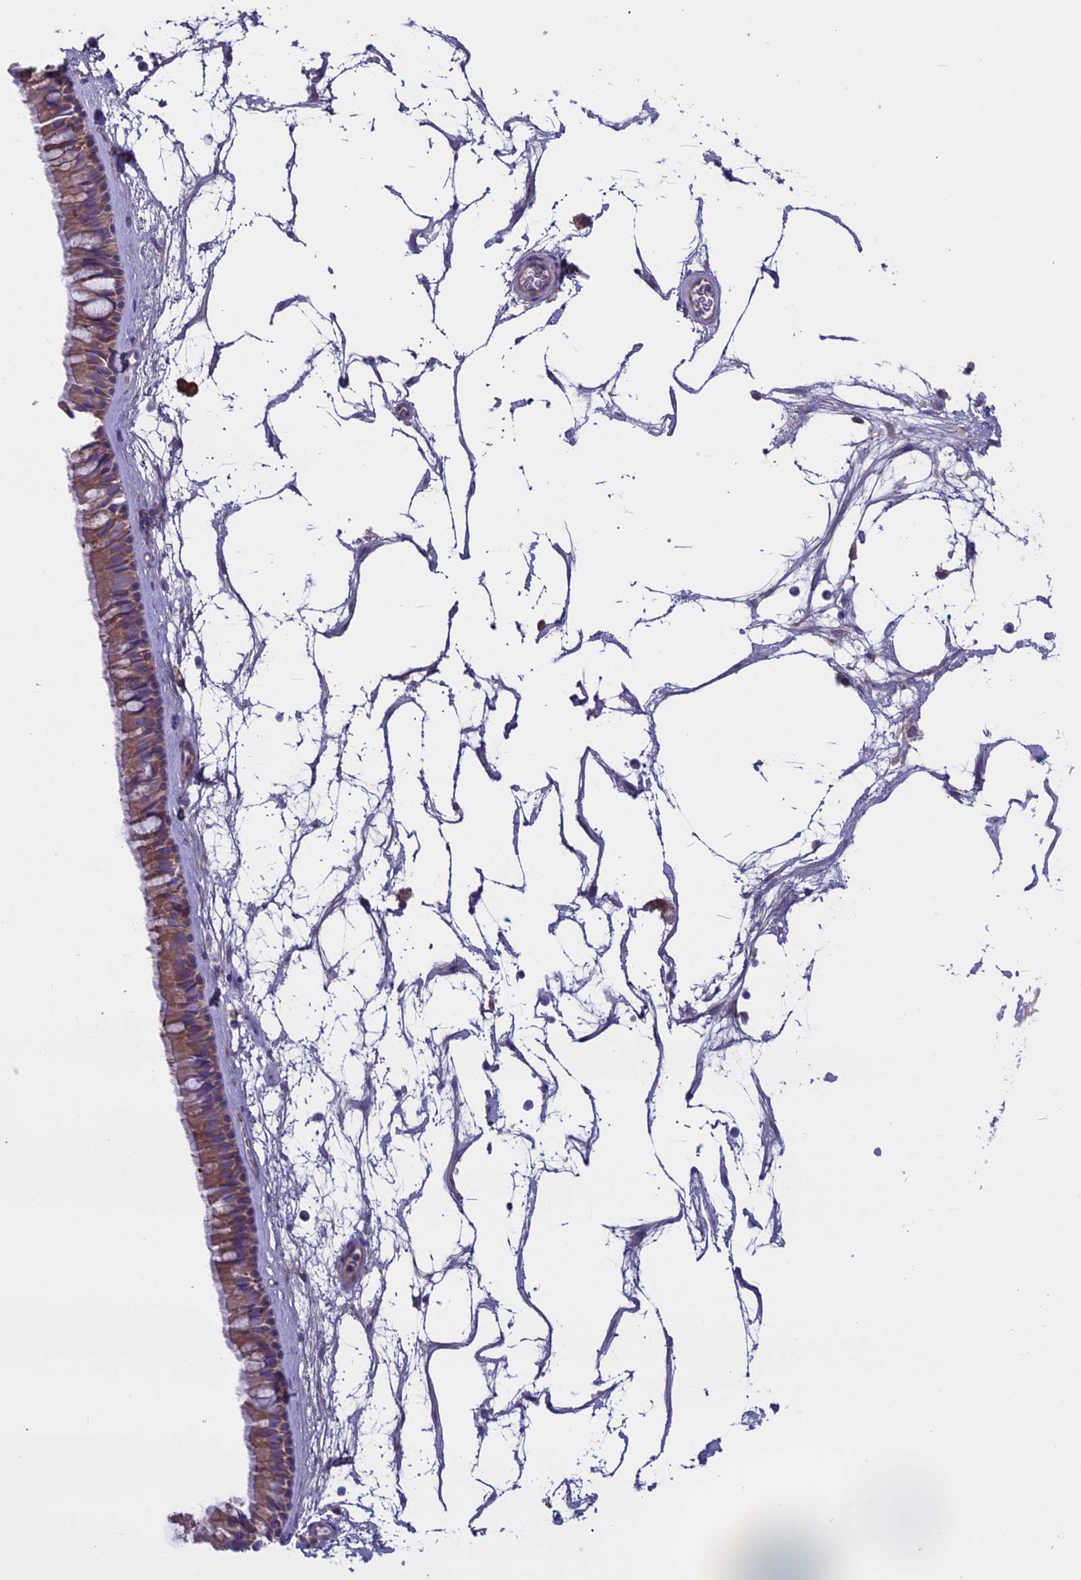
{"staining": {"intensity": "weak", "quantity": ">75%", "location": "cytoplasmic/membranous"}, "tissue": "nasopharynx", "cell_type": "Respiratory epithelial cells", "image_type": "normal", "snomed": [{"axis": "morphology", "description": "Normal tissue, NOS"}, {"axis": "topography", "description": "Nasopharynx"}], "caption": "Protein staining of unremarkable nasopharynx reveals weak cytoplasmic/membranous staining in about >75% of respiratory epithelial cells.", "gene": "DCTN5", "patient": {"sex": "male", "age": 64}}